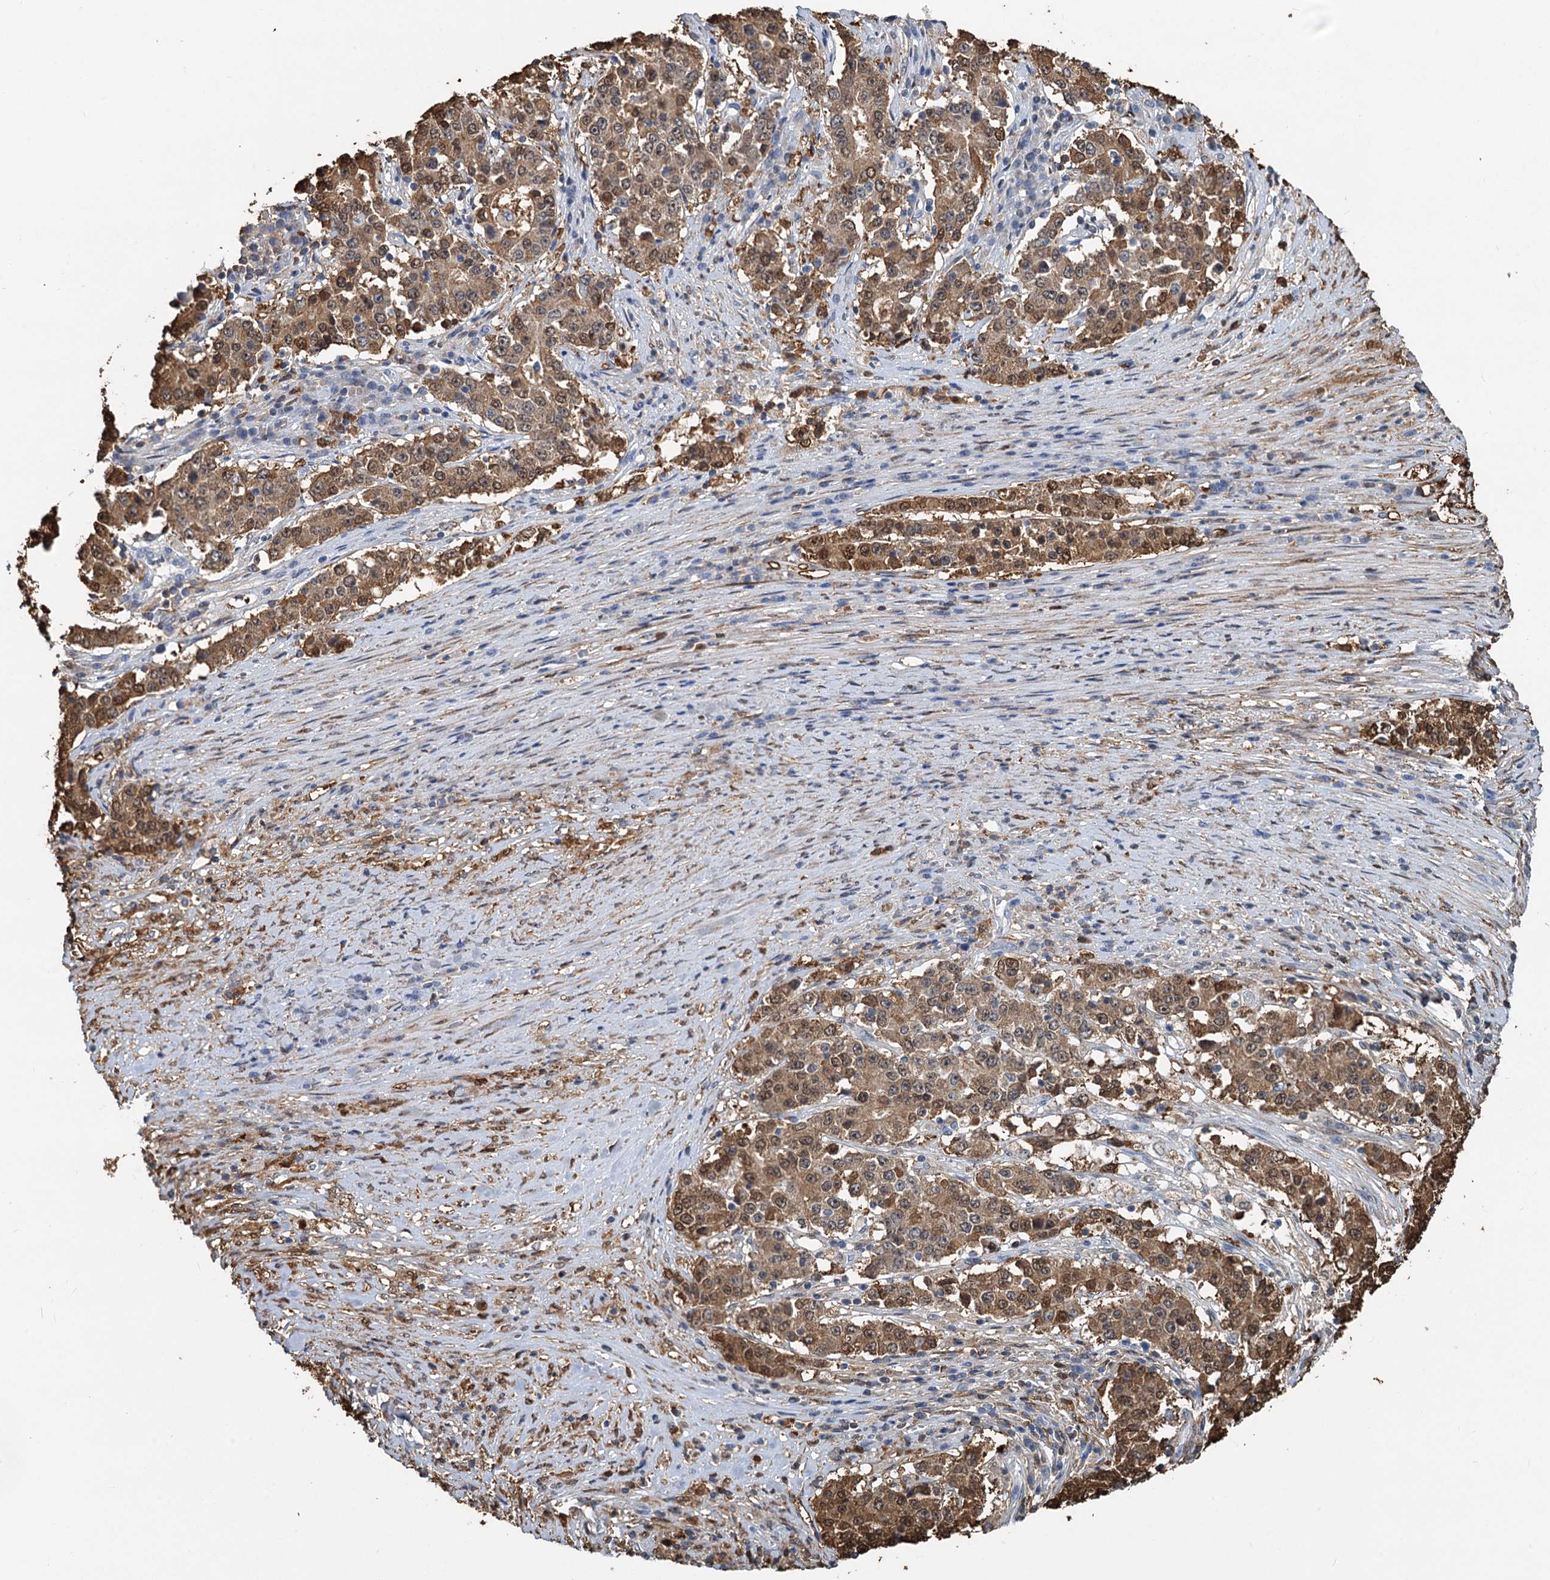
{"staining": {"intensity": "moderate", "quantity": ">75%", "location": "cytoplasmic/membranous,nuclear"}, "tissue": "stomach cancer", "cell_type": "Tumor cells", "image_type": "cancer", "snomed": [{"axis": "morphology", "description": "Adenocarcinoma, NOS"}, {"axis": "topography", "description": "Stomach"}], "caption": "Brown immunohistochemical staining in stomach cancer (adenocarcinoma) shows moderate cytoplasmic/membranous and nuclear staining in about >75% of tumor cells. (Brightfield microscopy of DAB IHC at high magnification).", "gene": "S100A6", "patient": {"sex": "male", "age": 59}}